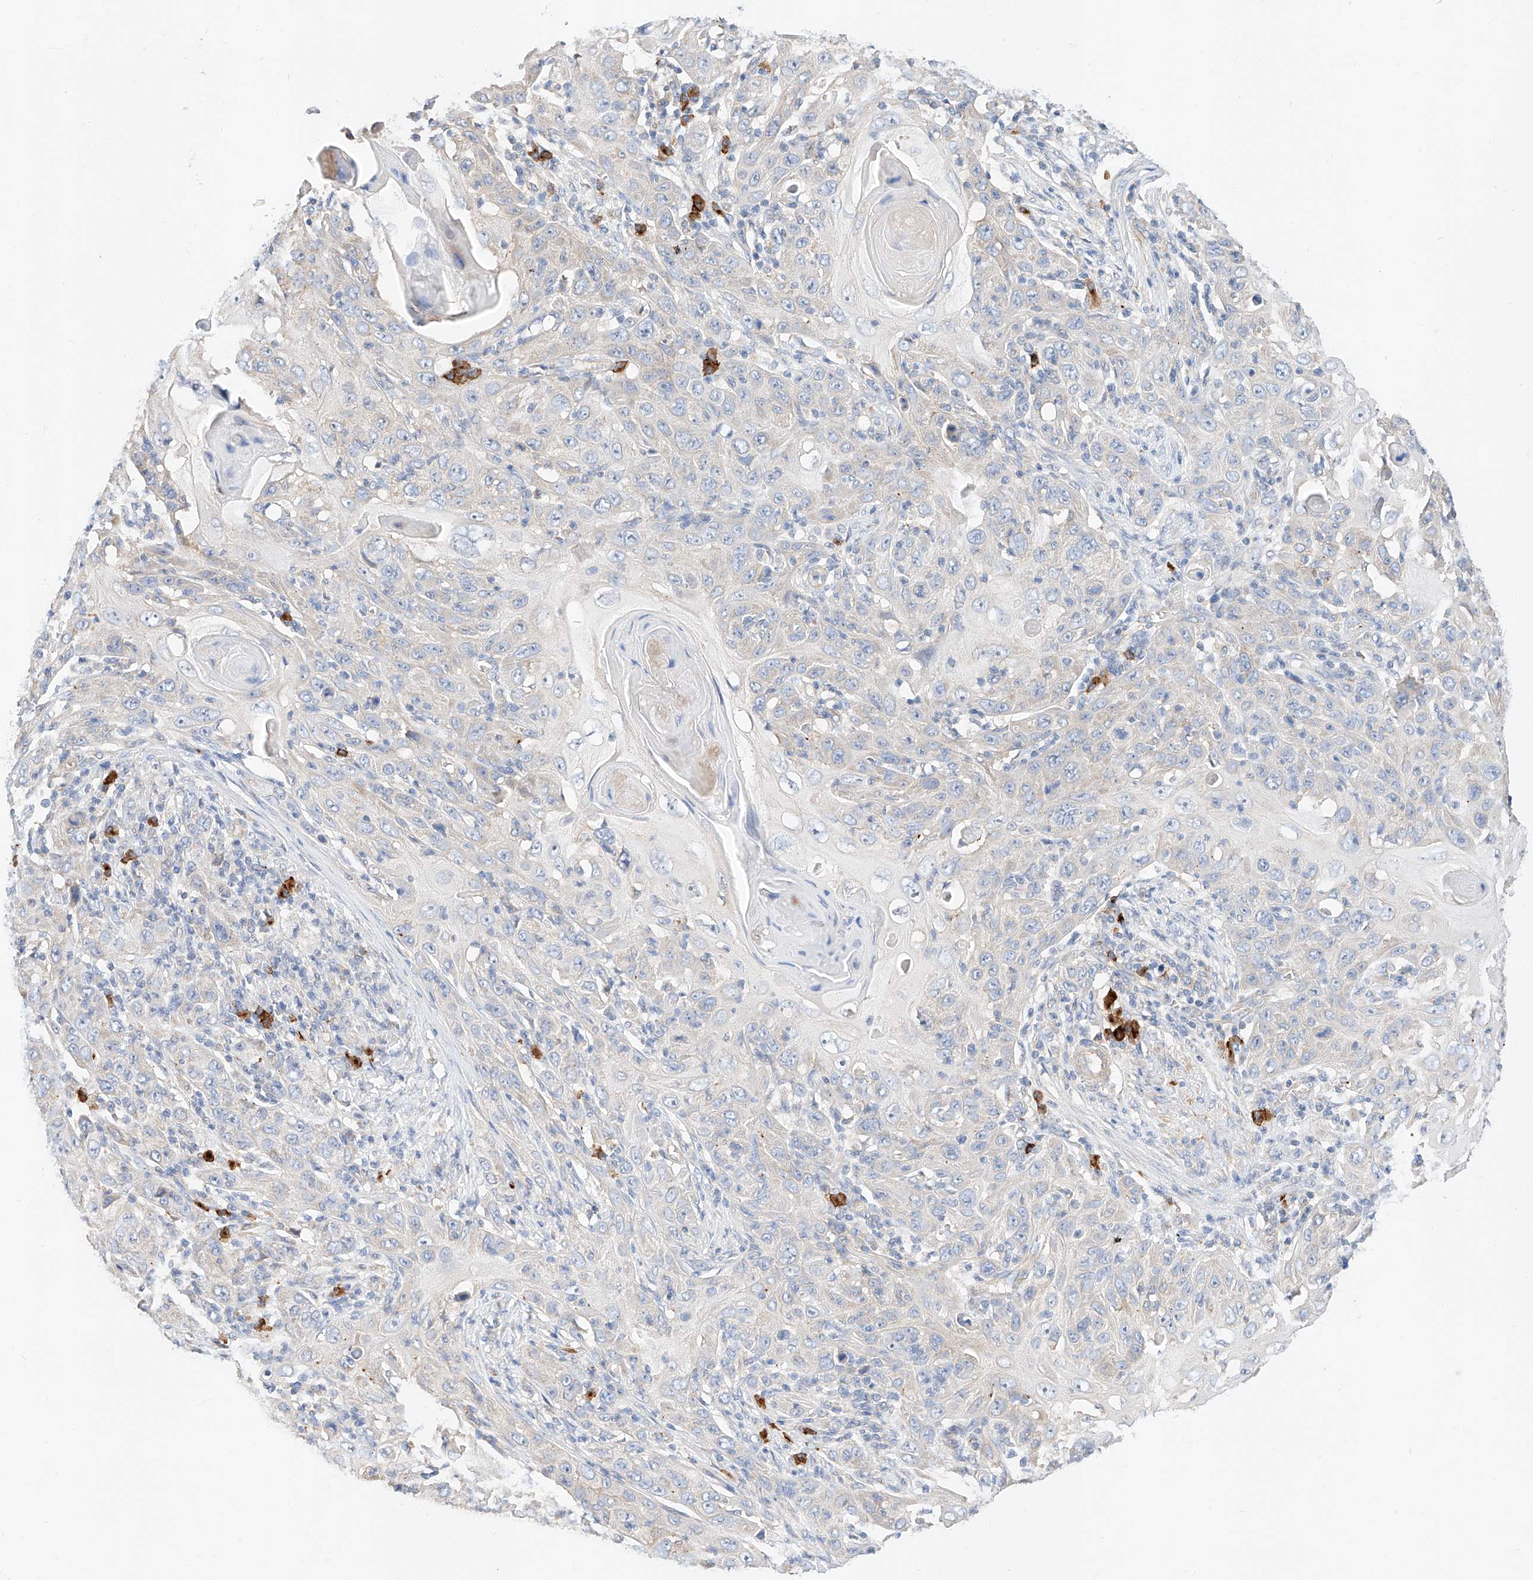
{"staining": {"intensity": "negative", "quantity": "none", "location": "none"}, "tissue": "skin cancer", "cell_type": "Tumor cells", "image_type": "cancer", "snomed": [{"axis": "morphology", "description": "Squamous cell carcinoma, NOS"}, {"axis": "topography", "description": "Skin"}], "caption": "An image of human skin cancer is negative for staining in tumor cells.", "gene": "GLMN", "patient": {"sex": "female", "age": 88}}